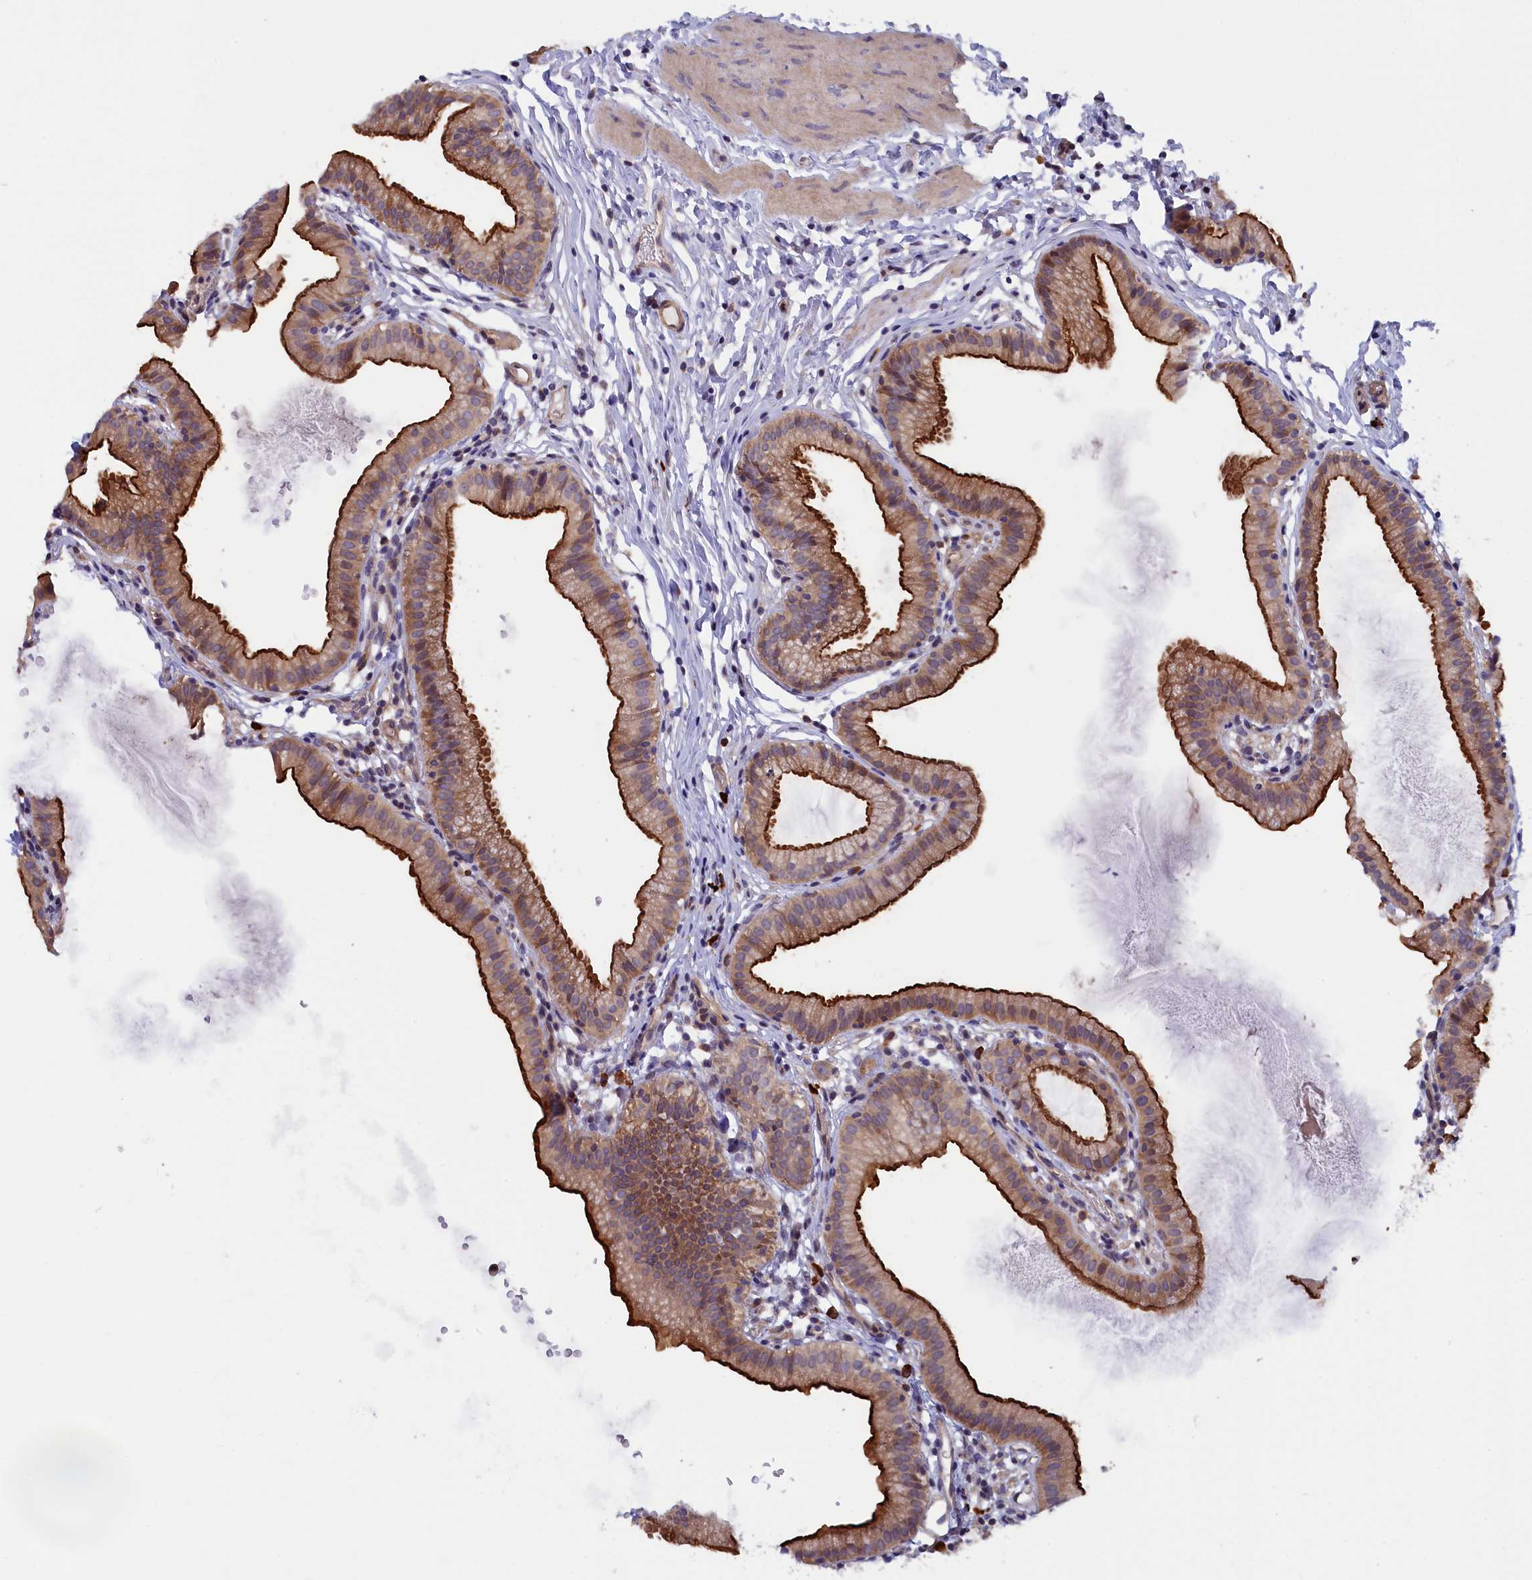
{"staining": {"intensity": "strong", "quantity": "25%-75%", "location": "cytoplasmic/membranous"}, "tissue": "gallbladder", "cell_type": "Glandular cells", "image_type": "normal", "snomed": [{"axis": "morphology", "description": "Normal tissue, NOS"}, {"axis": "topography", "description": "Gallbladder"}], "caption": "Strong cytoplasmic/membranous positivity for a protein is present in about 25%-75% of glandular cells of unremarkable gallbladder using immunohistochemistry (IHC).", "gene": "JPT2", "patient": {"sex": "female", "age": 46}}